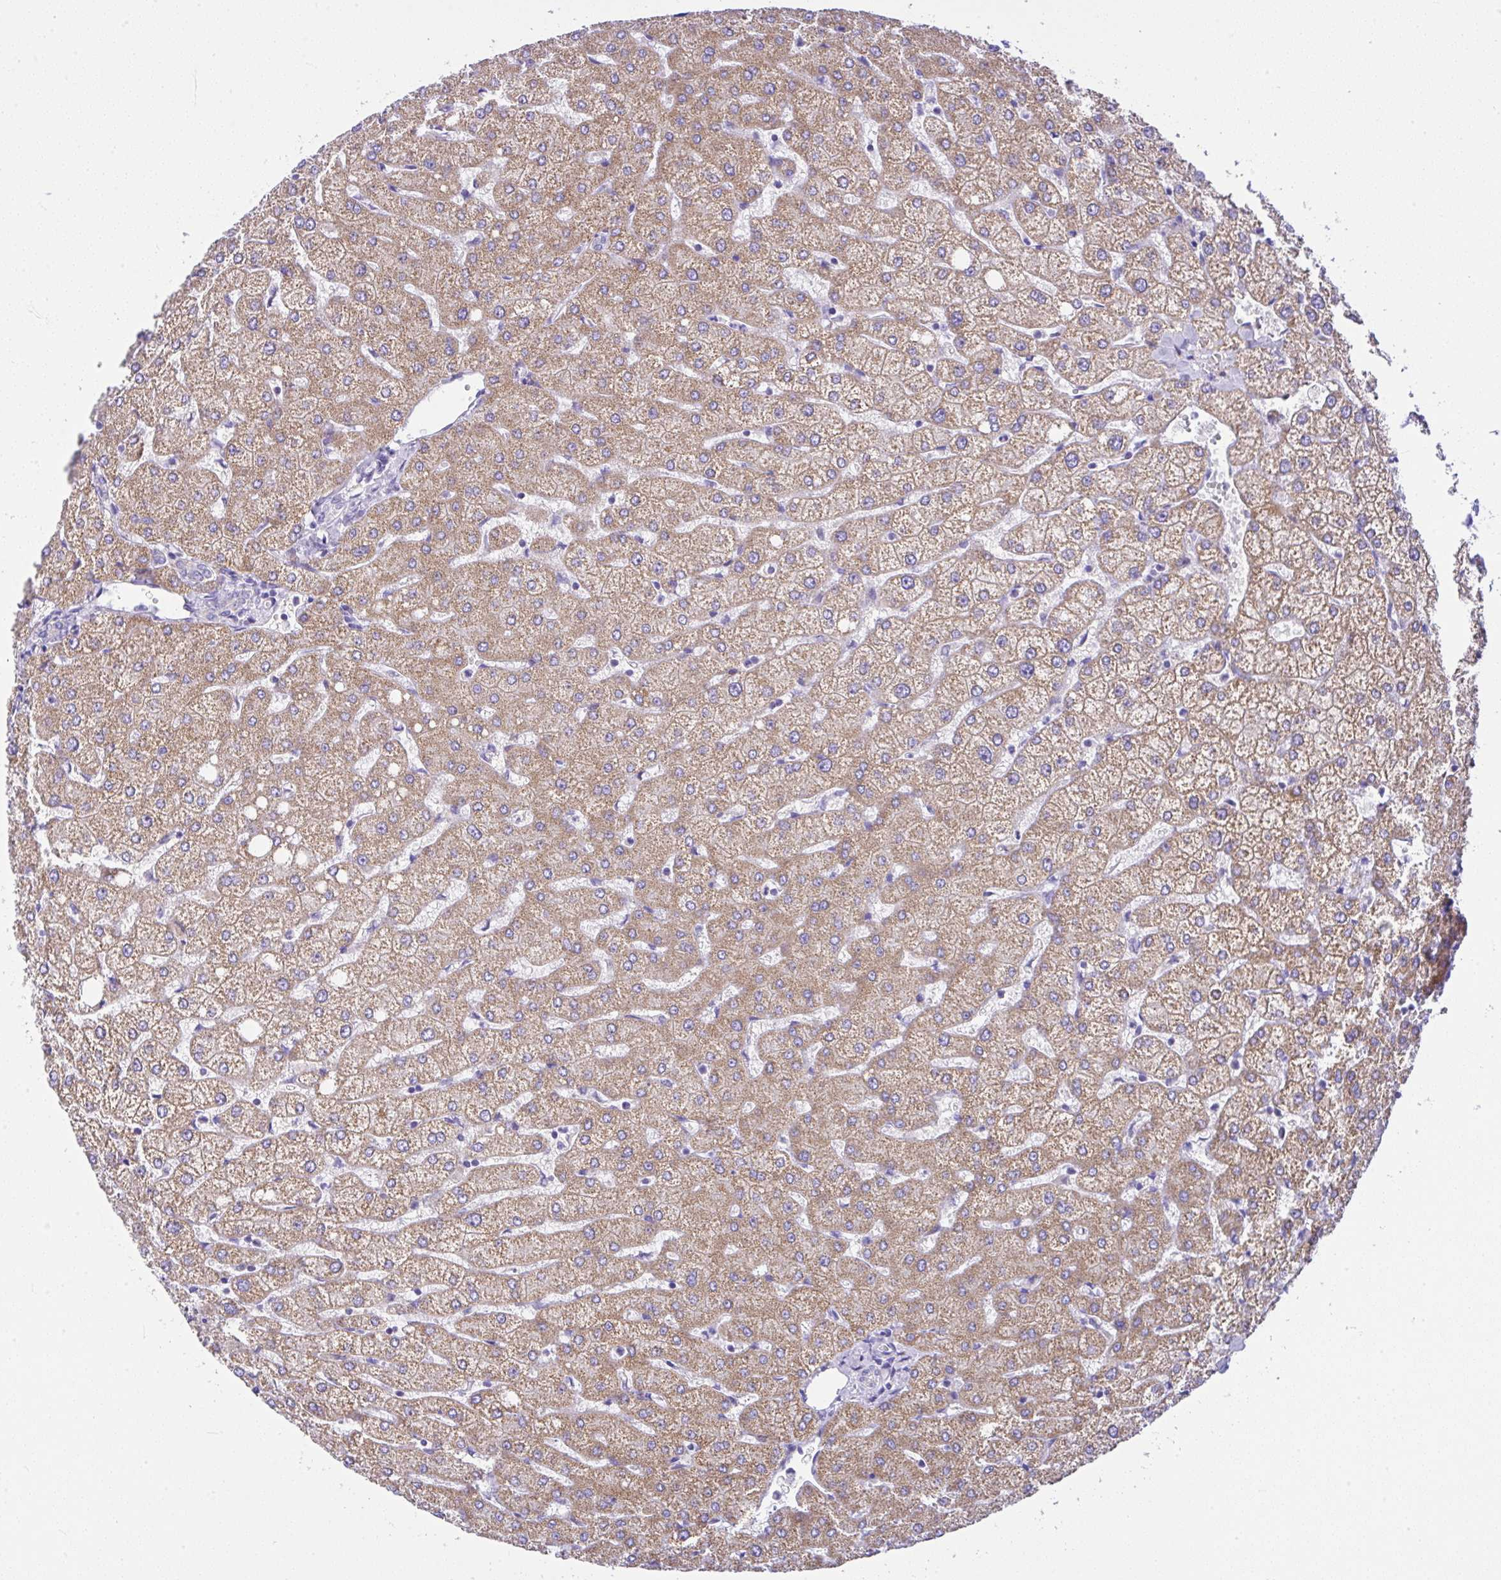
{"staining": {"intensity": "negative", "quantity": "none", "location": "none"}, "tissue": "liver", "cell_type": "Cholangiocytes", "image_type": "normal", "snomed": [{"axis": "morphology", "description": "Normal tissue, NOS"}, {"axis": "topography", "description": "Liver"}], "caption": "The histopathology image displays no significant expression in cholangiocytes of liver.", "gene": "SLC13A1", "patient": {"sex": "female", "age": 54}}